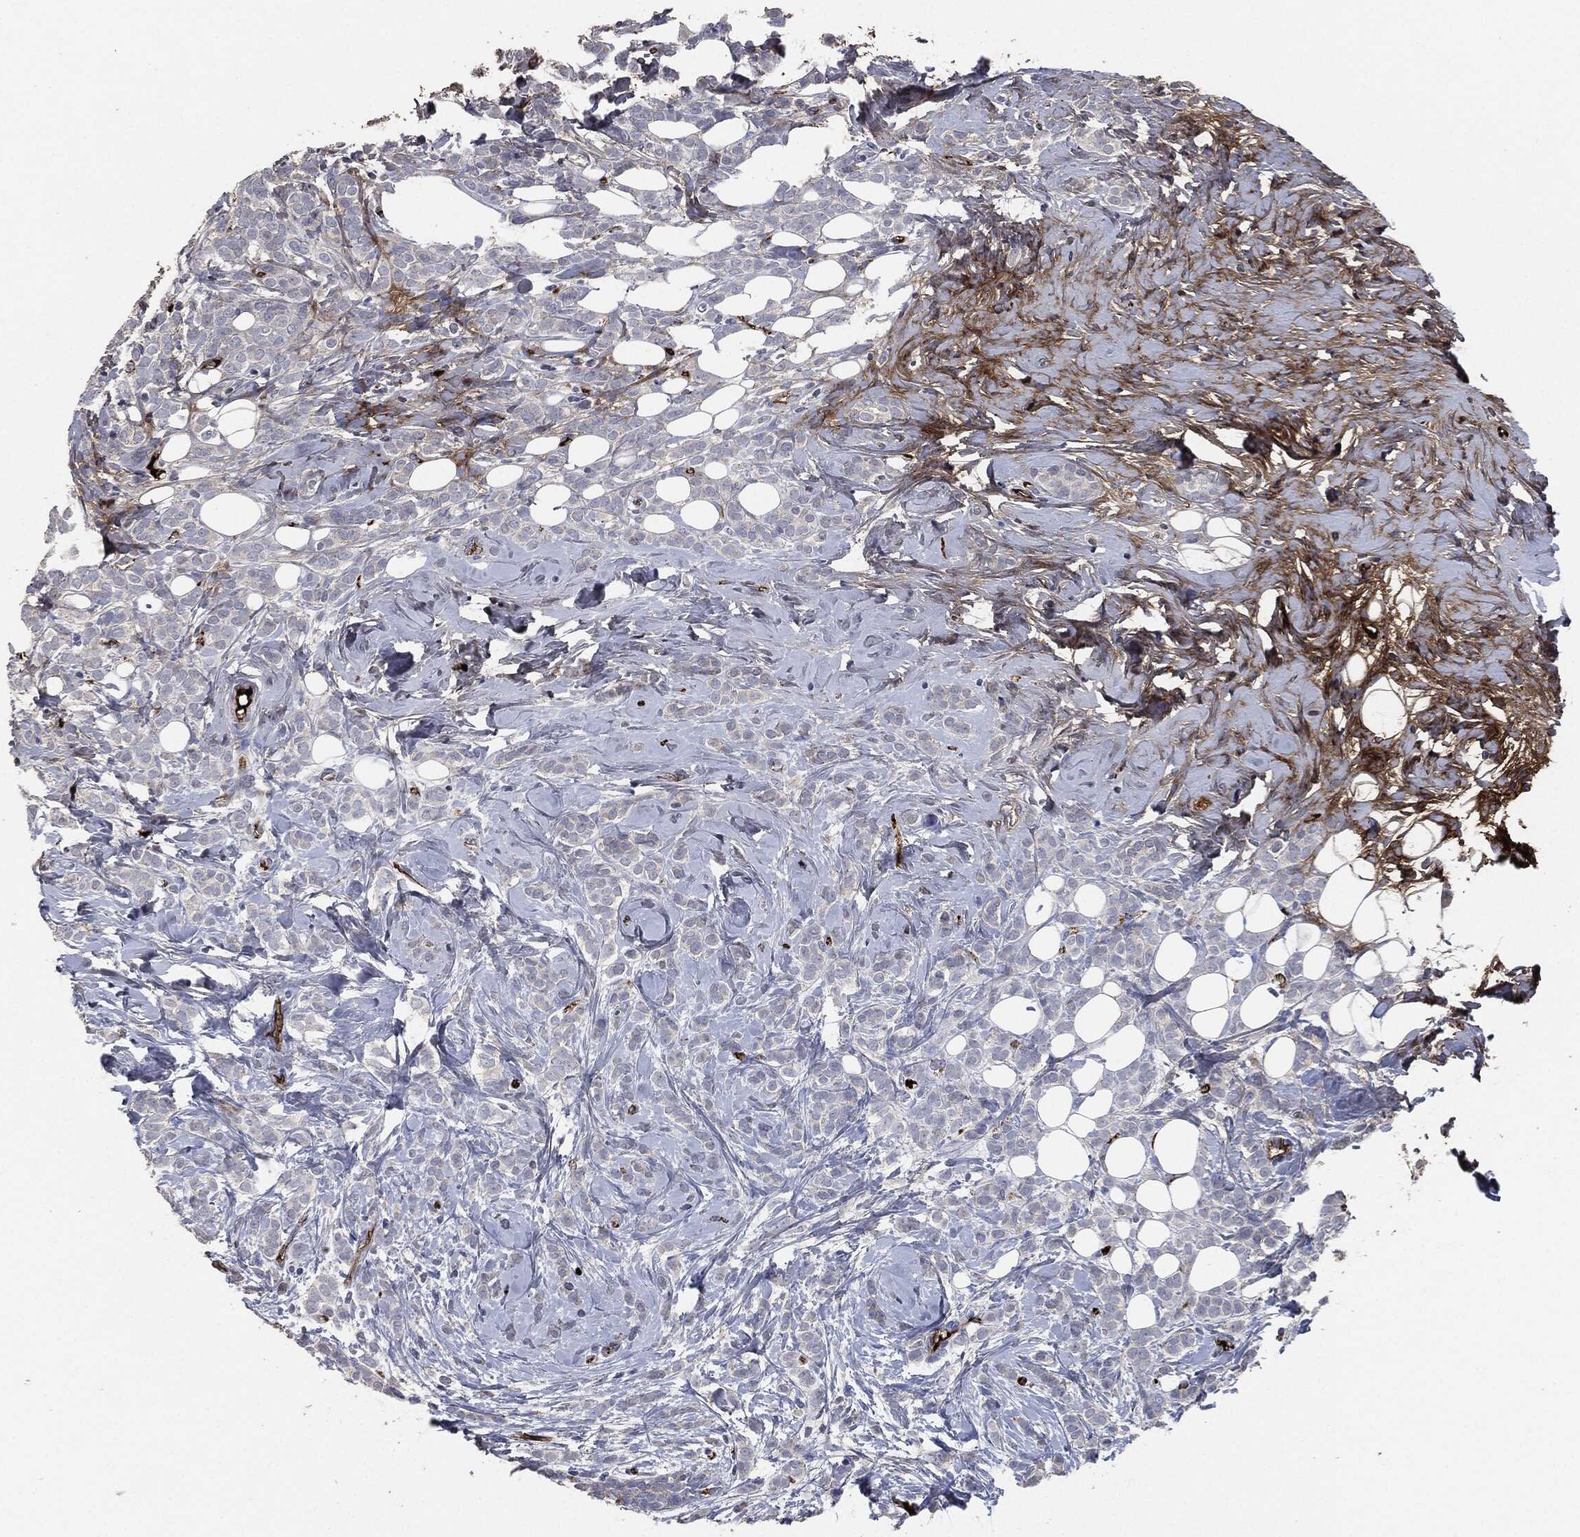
{"staining": {"intensity": "negative", "quantity": "none", "location": "none"}, "tissue": "breast cancer", "cell_type": "Tumor cells", "image_type": "cancer", "snomed": [{"axis": "morphology", "description": "Lobular carcinoma"}, {"axis": "topography", "description": "Breast"}], "caption": "This image is of breast cancer stained with immunohistochemistry to label a protein in brown with the nuclei are counter-stained blue. There is no staining in tumor cells.", "gene": "APOB", "patient": {"sex": "female", "age": 49}}